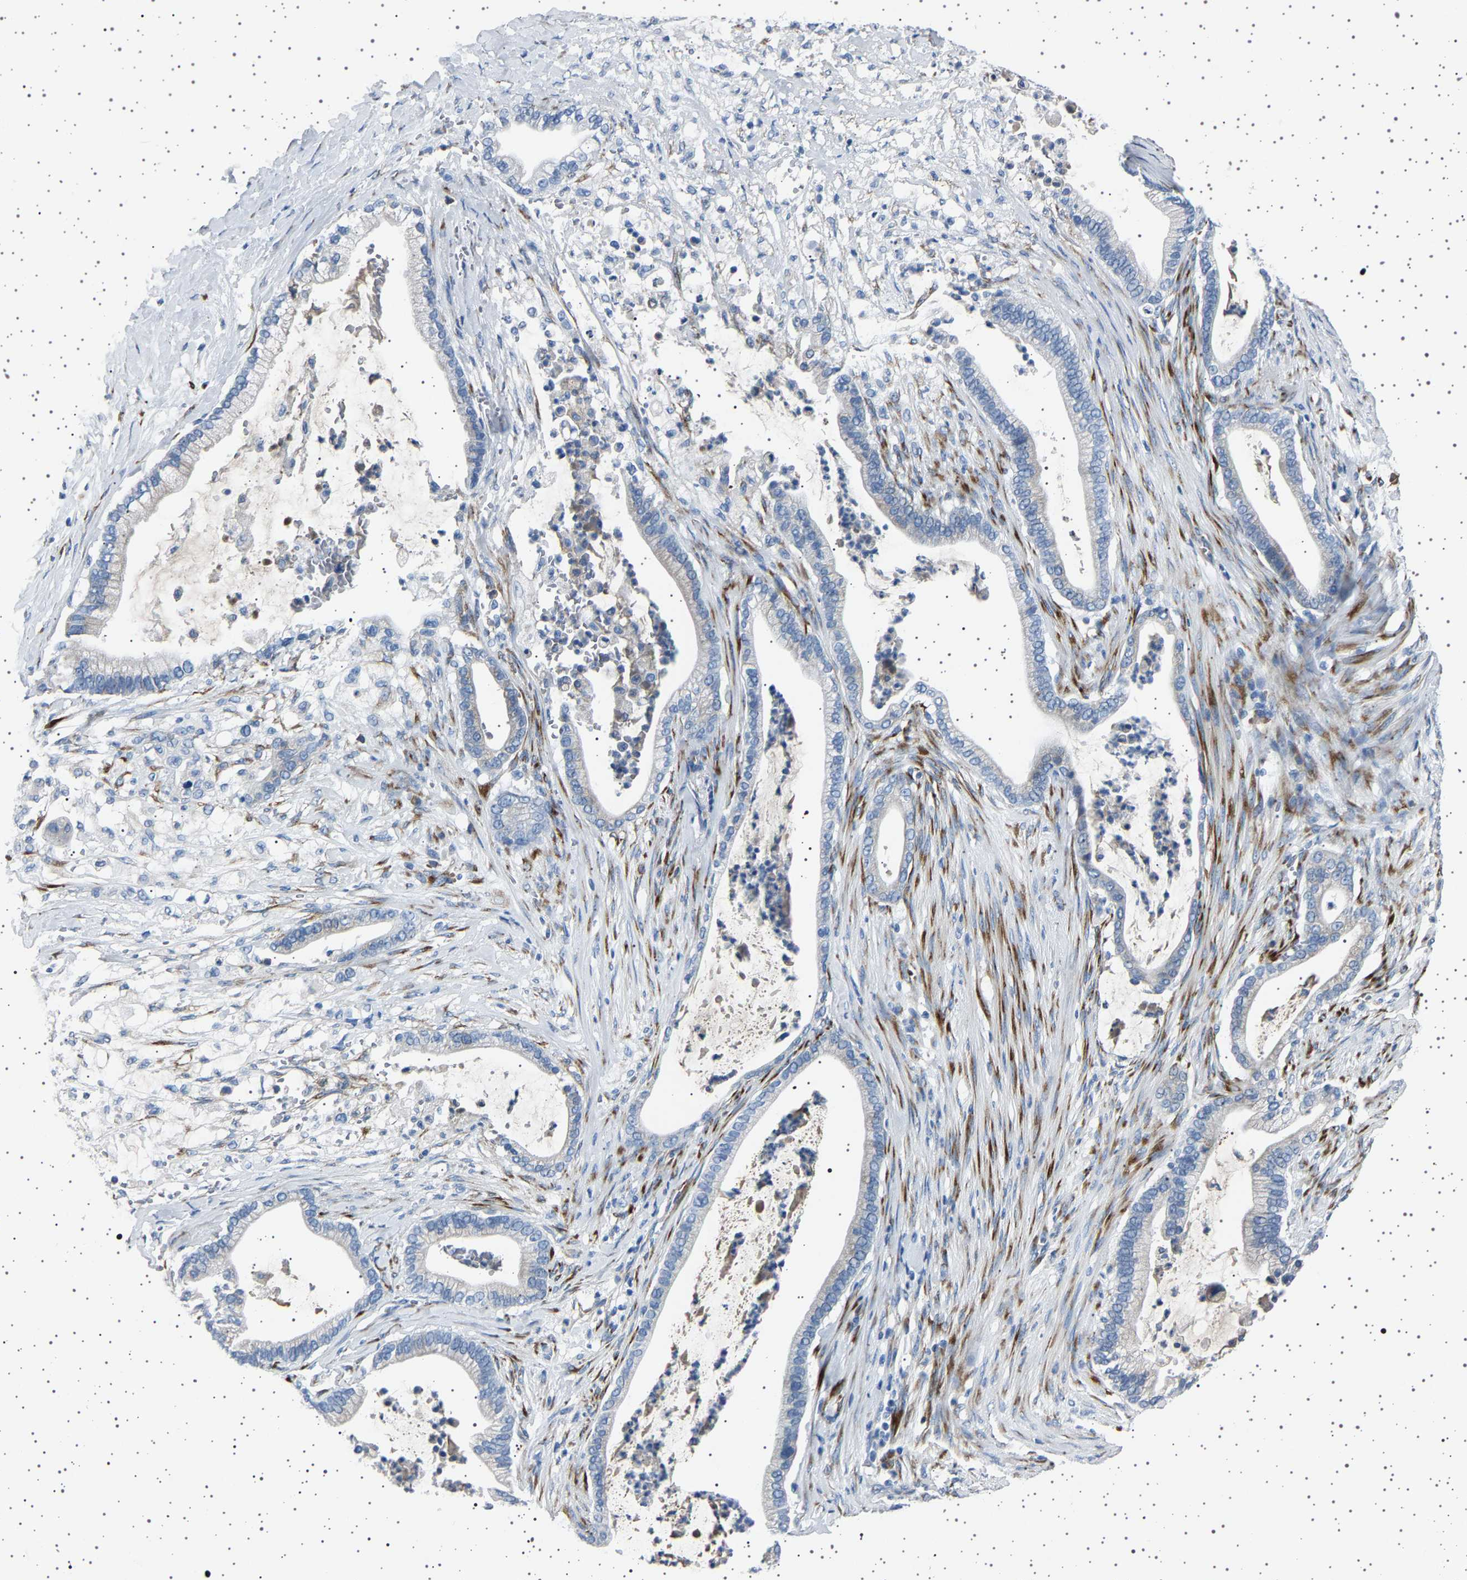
{"staining": {"intensity": "negative", "quantity": "none", "location": "none"}, "tissue": "pancreatic cancer", "cell_type": "Tumor cells", "image_type": "cancer", "snomed": [{"axis": "morphology", "description": "Adenocarcinoma, NOS"}, {"axis": "topography", "description": "Pancreas"}], "caption": "A high-resolution photomicrograph shows immunohistochemistry staining of pancreatic cancer (adenocarcinoma), which displays no significant staining in tumor cells. The staining was performed using DAB to visualize the protein expression in brown, while the nuclei were stained in blue with hematoxylin (Magnification: 20x).", "gene": "FTCD", "patient": {"sex": "male", "age": 69}}